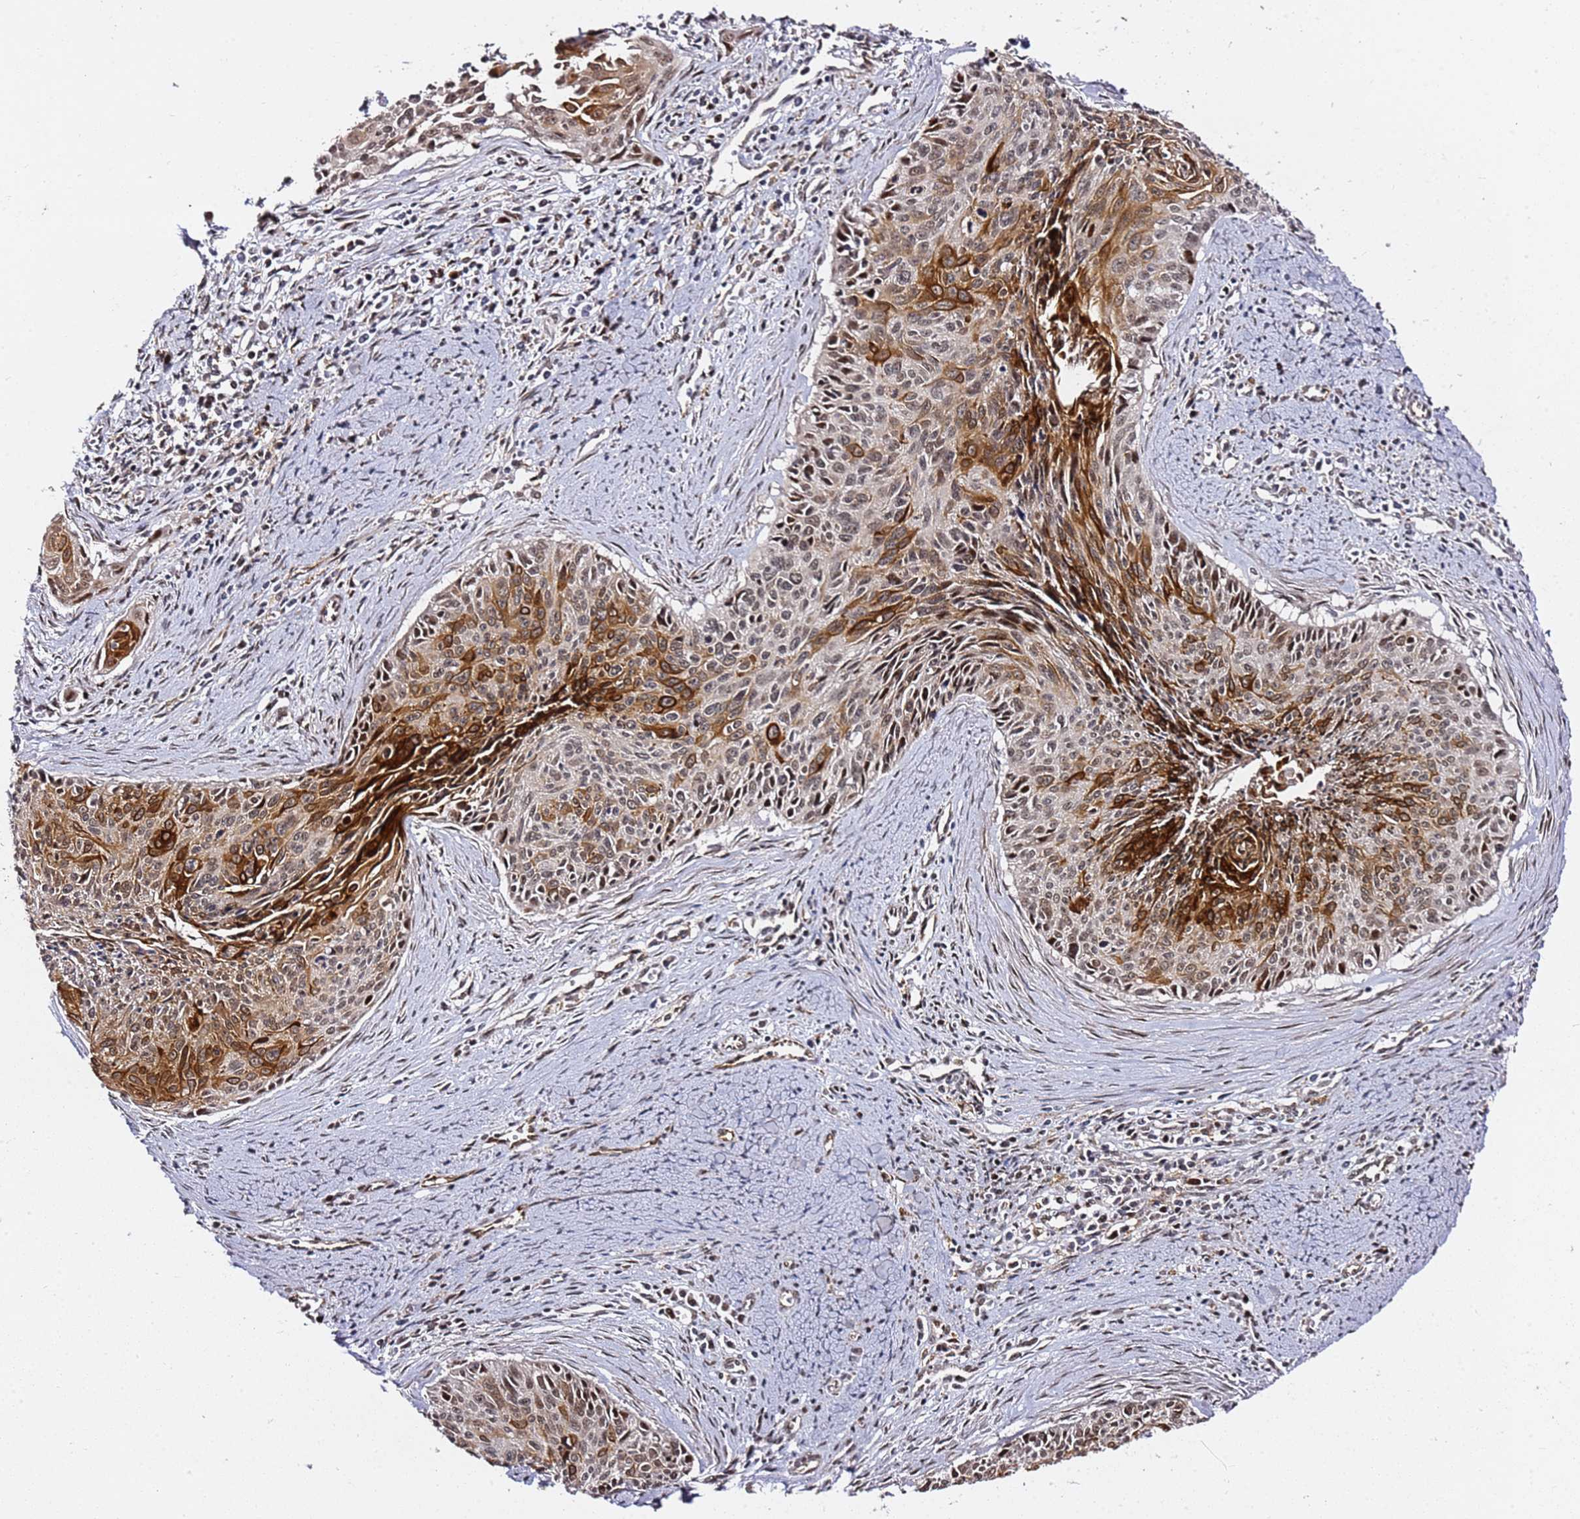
{"staining": {"intensity": "strong", "quantity": "25%-75%", "location": "cytoplasmic/membranous,nuclear"}, "tissue": "cervical cancer", "cell_type": "Tumor cells", "image_type": "cancer", "snomed": [{"axis": "morphology", "description": "Squamous cell carcinoma, NOS"}, {"axis": "topography", "description": "Cervix"}], "caption": "A brown stain highlights strong cytoplasmic/membranous and nuclear positivity of a protein in squamous cell carcinoma (cervical) tumor cells. (brown staining indicates protein expression, while blue staining denotes nuclei).", "gene": "TP53AIP1", "patient": {"sex": "female", "age": 55}}